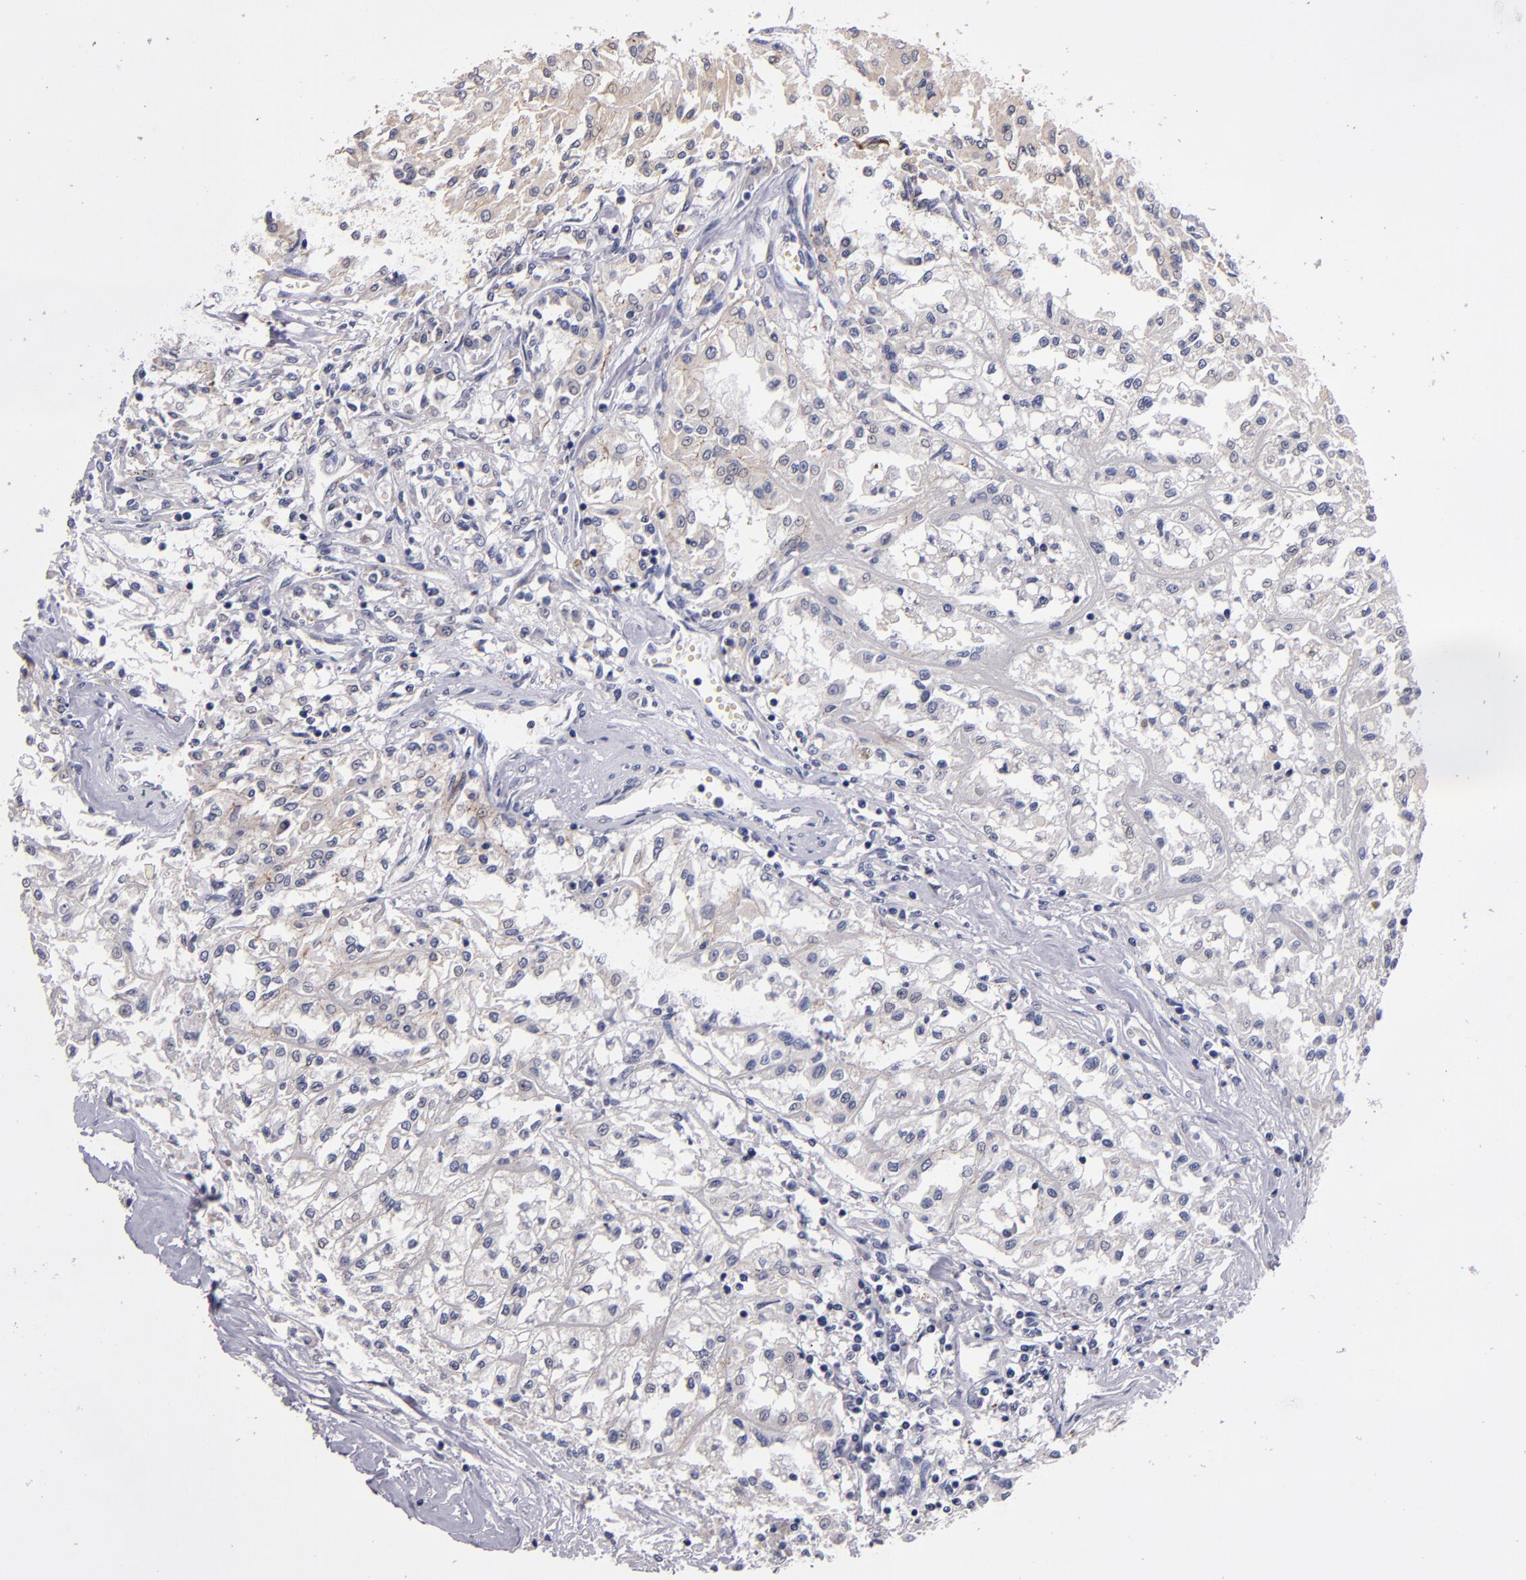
{"staining": {"intensity": "negative", "quantity": "none", "location": "none"}, "tissue": "renal cancer", "cell_type": "Tumor cells", "image_type": "cancer", "snomed": [{"axis": "morphology", "description": "Adenocarcinoma, NOS"}, {"axis": "topography", "description": "Kidney"}], "caption": "Immunohistochemical staining of human adenocarcinoma (renal) demonstrates no significant expression in tumor cells.", "gene": "CLDN5", "patient": {"sex": "male", "age": 78}}